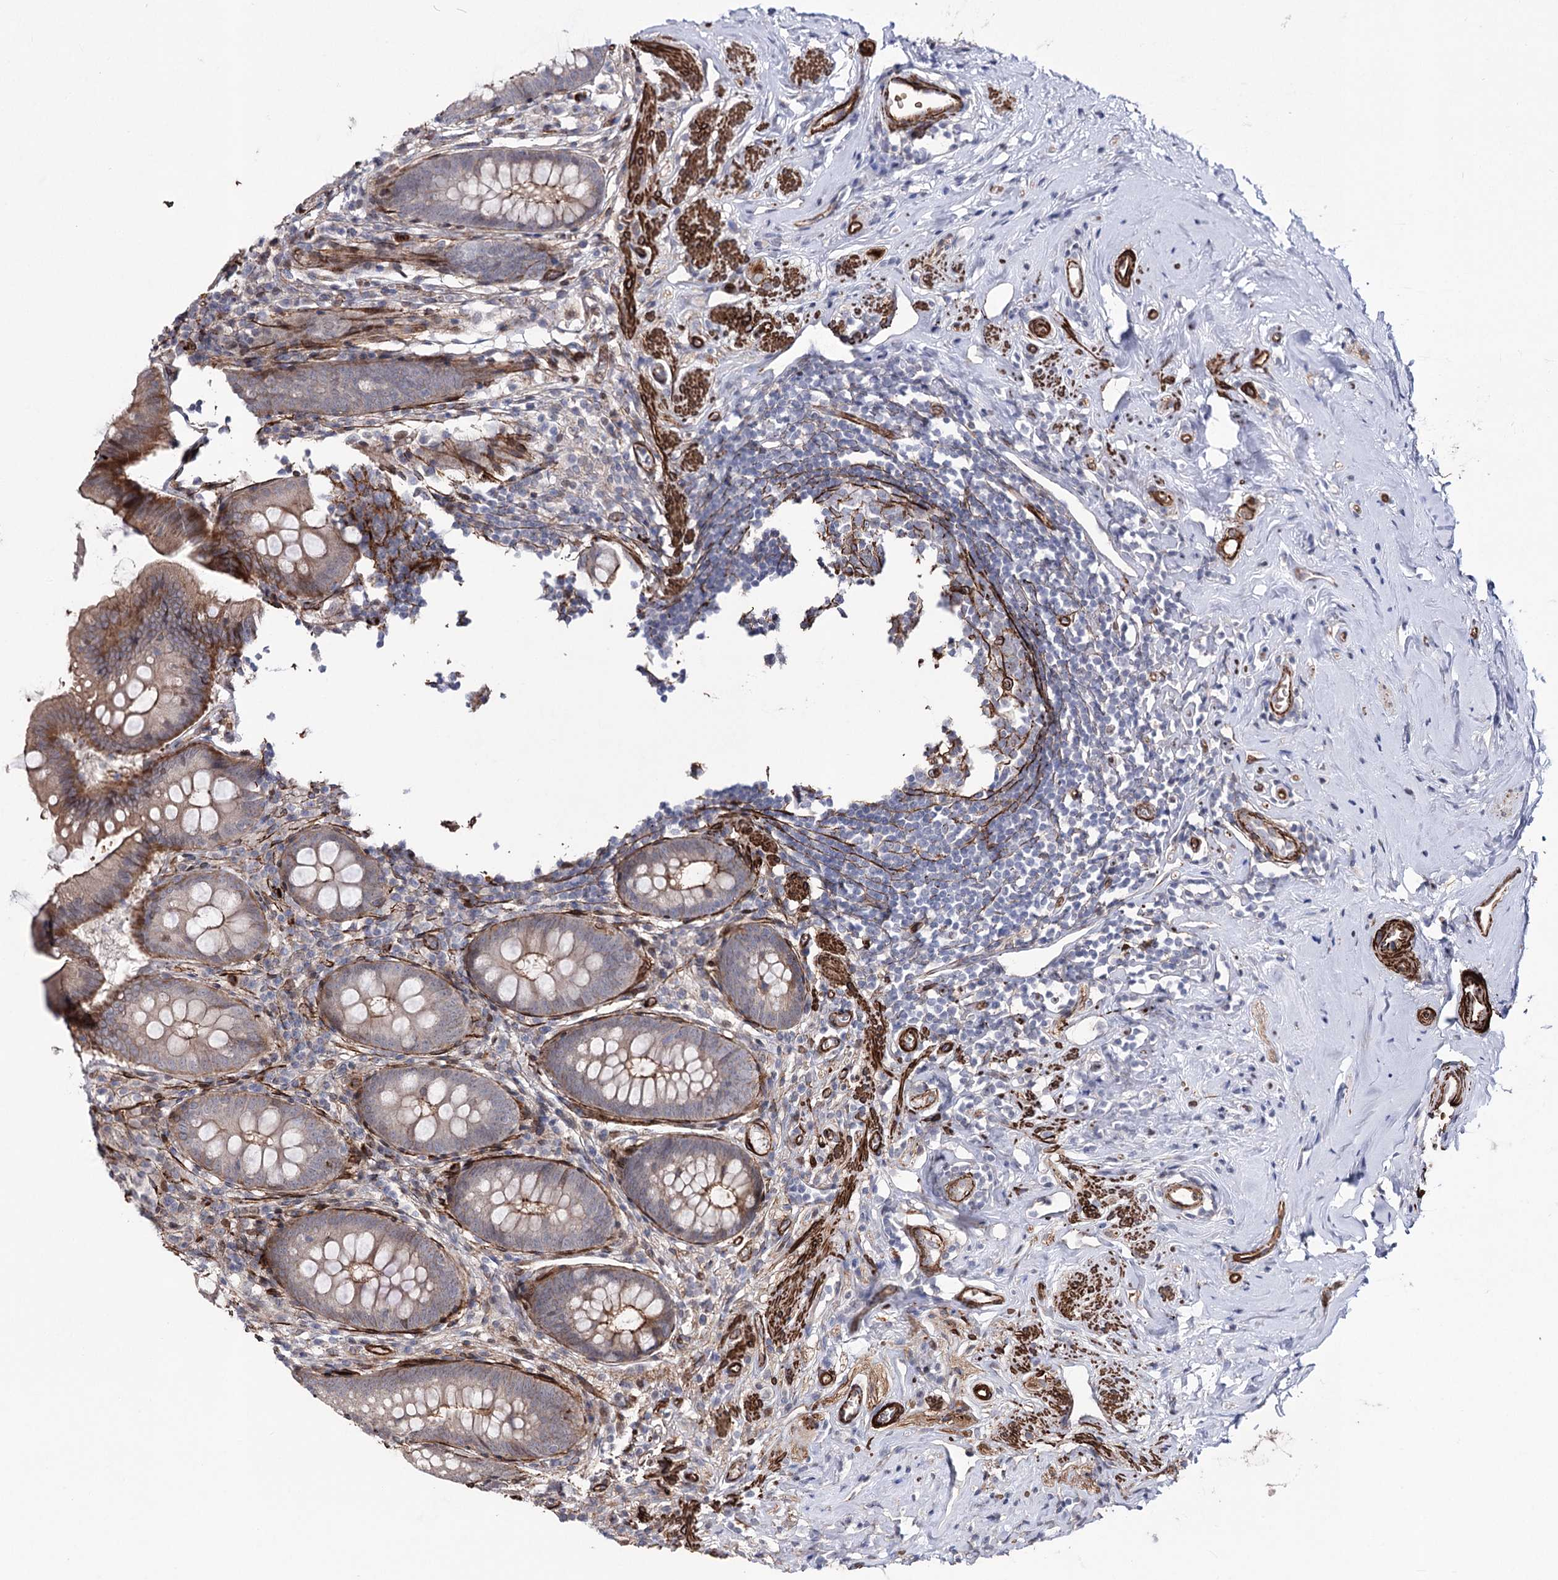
{"staining": {"intensity": "moderate", "quantity": "25%-75%", "location": "cytoplasmic/membranous,nuclear"}, "tissue": "appendix", "cell_type": "Glandular cells", "image_type": "normal", "snomed": [{"axis": "morphology", "description": "Normal tissue, NOS"}, {"axis": "topography", "description": "Appendix"}], "caption": "DAB immunohistochemical staining of unremarkable human appendix exhibits moderate cytoplasmic/membranous,nuclear protein expression in about 25%-75% of glandular cells. (DAB IHC with brightfield microscopy, high magnification).", "gene": "ARHGAP20", "patient": {"sex": "female", "age": 51}}